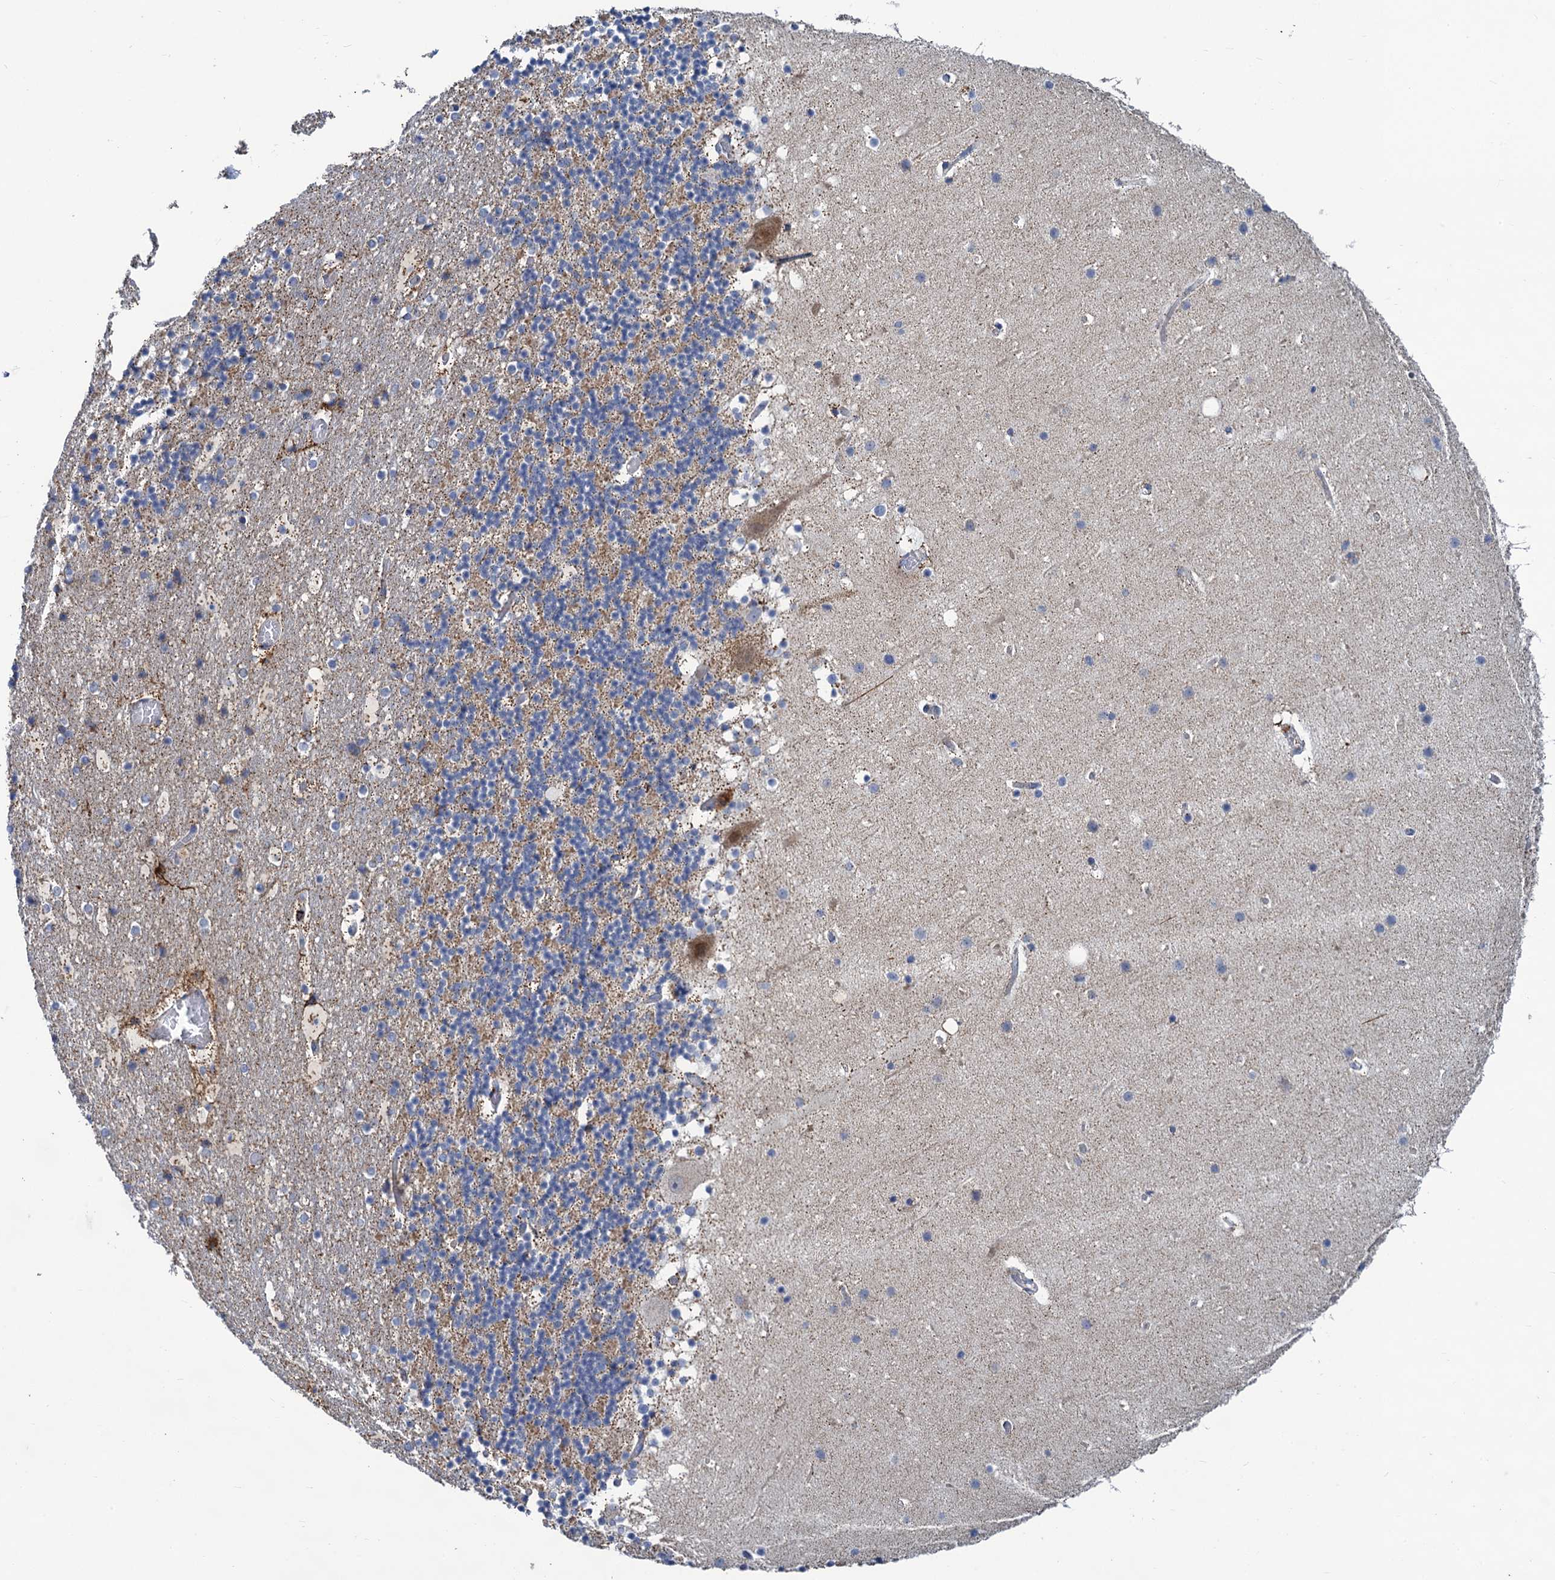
{"staining": {"intensity": "moderate", "quantity": ">75%", "location": "cytoplasmic/membranous"}, "tissue": "cerebellum", "cell_type": "Cells in granular layer", "image_type": "normal", "snomed": [{"axis": "morphology", "description": "Normal tissue, NOS"}, {"axis": "topography", "description": "Cerebellum"}], "caption": "Cells in granular layer exhibit moderate cytoplasmic/membranous expression in approximately >75% of cells in normal cerebellum. The staining is performed using DAB (3,3'-diaminobenzidine) brown chromogen to label protein expression. The nuclei are counter-stained blue using hematoxylin.", "gene": "ANKS3", "patient": {"sex": "male", "age": 57}}